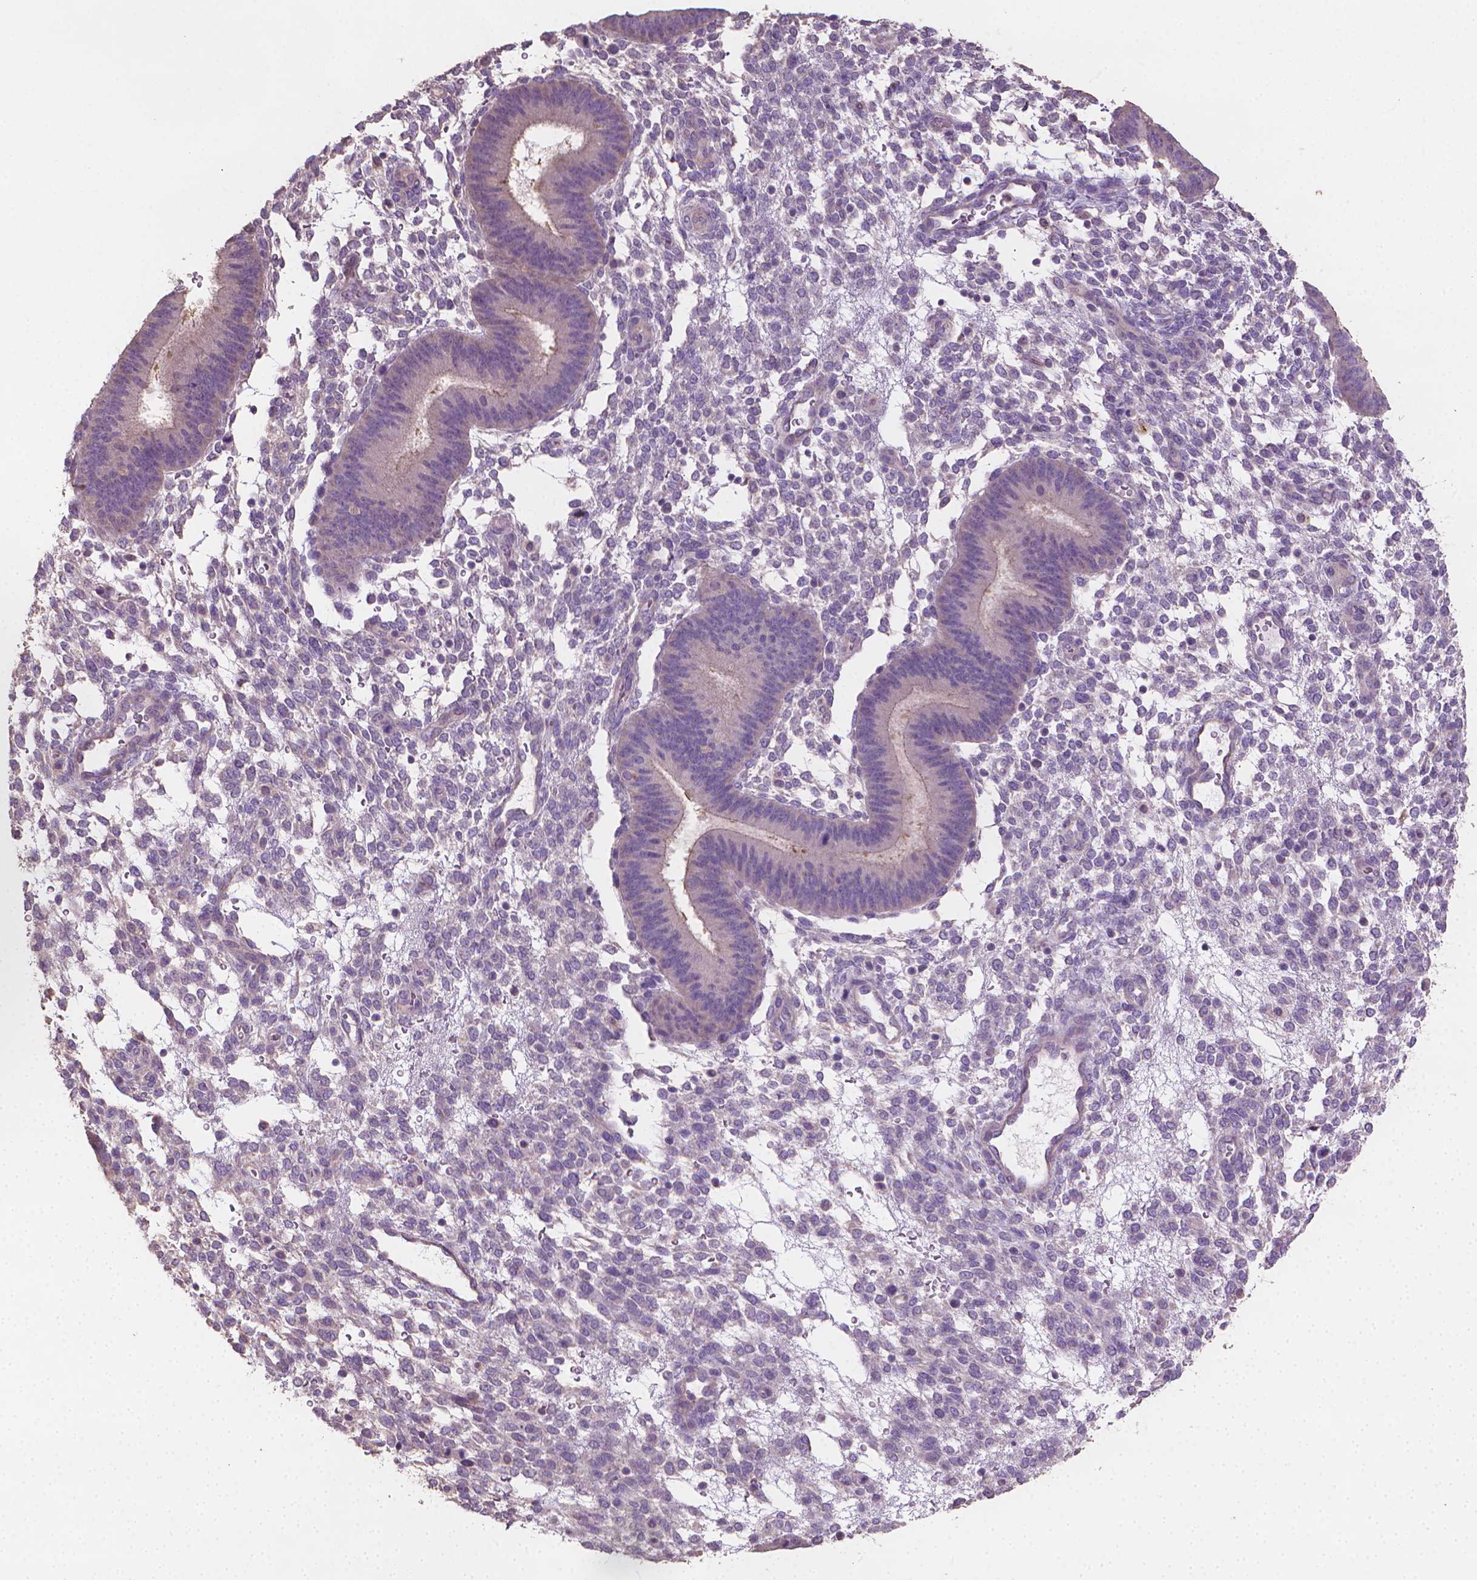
{"staining": {"intensity": "negative", "quantity": "none", "location": "none"}, "tissue": "endometrium", "cell_type": "Cells in endometrial stroma", "image_type": "normal", "snomed": [{"axis": "morphology", "description": "Normal tissue, NOS"}, {"axis": "topography", "description": "Endometrium"}], "caption": "Photomicrograph shows no protein positivity in cells in endometrial stroma of normal endometrium.", "gene": "CATIP", "patient": {"sex": "female", "age": 39}}